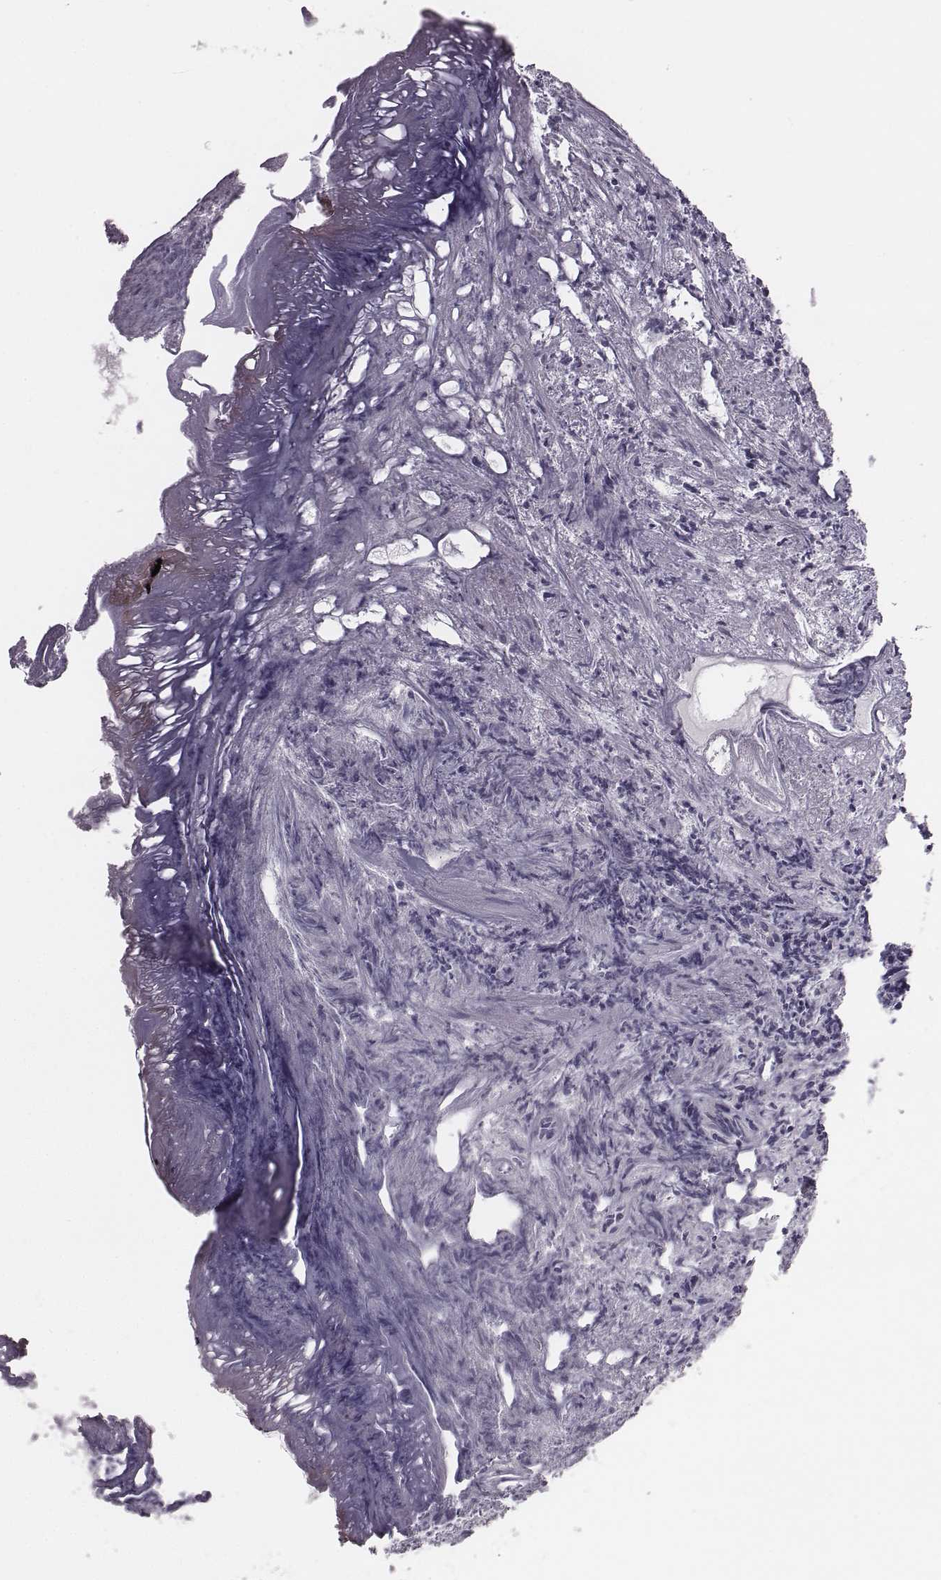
{"staining": {"intensity": "negative", "quantity": "none", "location": "none"}, "tissue": "prostate cancer", "cell_type": "Tumor cells", "image_type": "cancer", "snomed": [{"axis": "morphology", "description": "Adenocarcinoma, High grade"}, {"axis": "topography", "description": "Prostate"}], "caption": "The image exhibits no significant expression in tumor cells of high-grade adenocarcinoma (prostate). (DAB (3,3'-diaminobenzidine) immunohistochemistry with hematoxylin counter stain).", "gene": "BICDL1", "patient": {"sex": "male", "age": 58}}